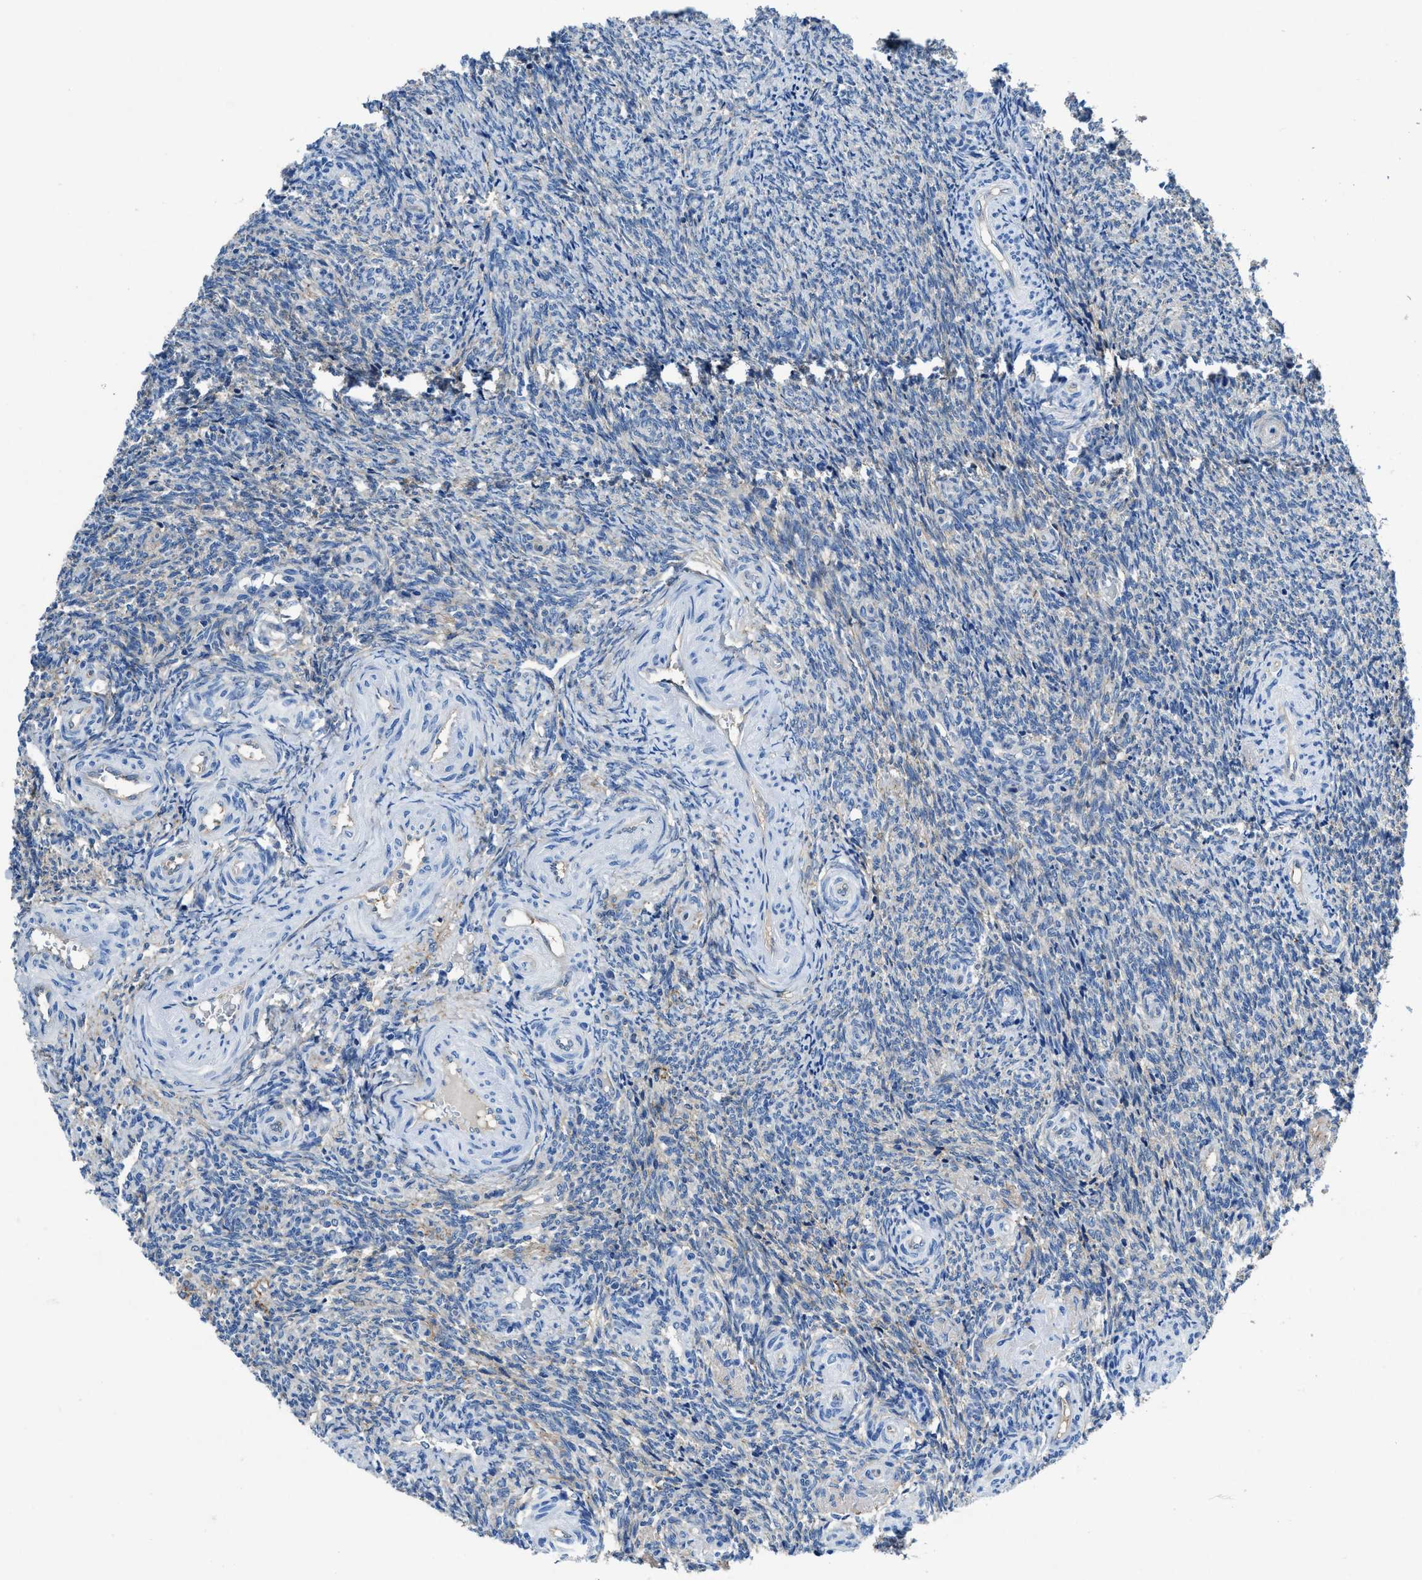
{"staining": {"intensity": "weak", "quantity": "<25%", "location": "cytoplasmic/membranous"}, "tissue": "ovary", "cell_type": "Ovarian stroma cells", "image_type": "normal", "snomed": [{"axis": "morphology", "description": "Normal tissue, NOS"}, {"axis": "topography", "description": "Ovary"}], "caption": "This histopathology image is of benign ovary stained with IHC to label a protein in brown with the nuclei are counter-stained blue. There is no staining in ovarian stroma cells. (DAB (3,3'-diaminobenzidine) IHC with hematoxylin counter stain).", "gene": "PTGFRN", "patient": {"sex": "female", "age": 41}}